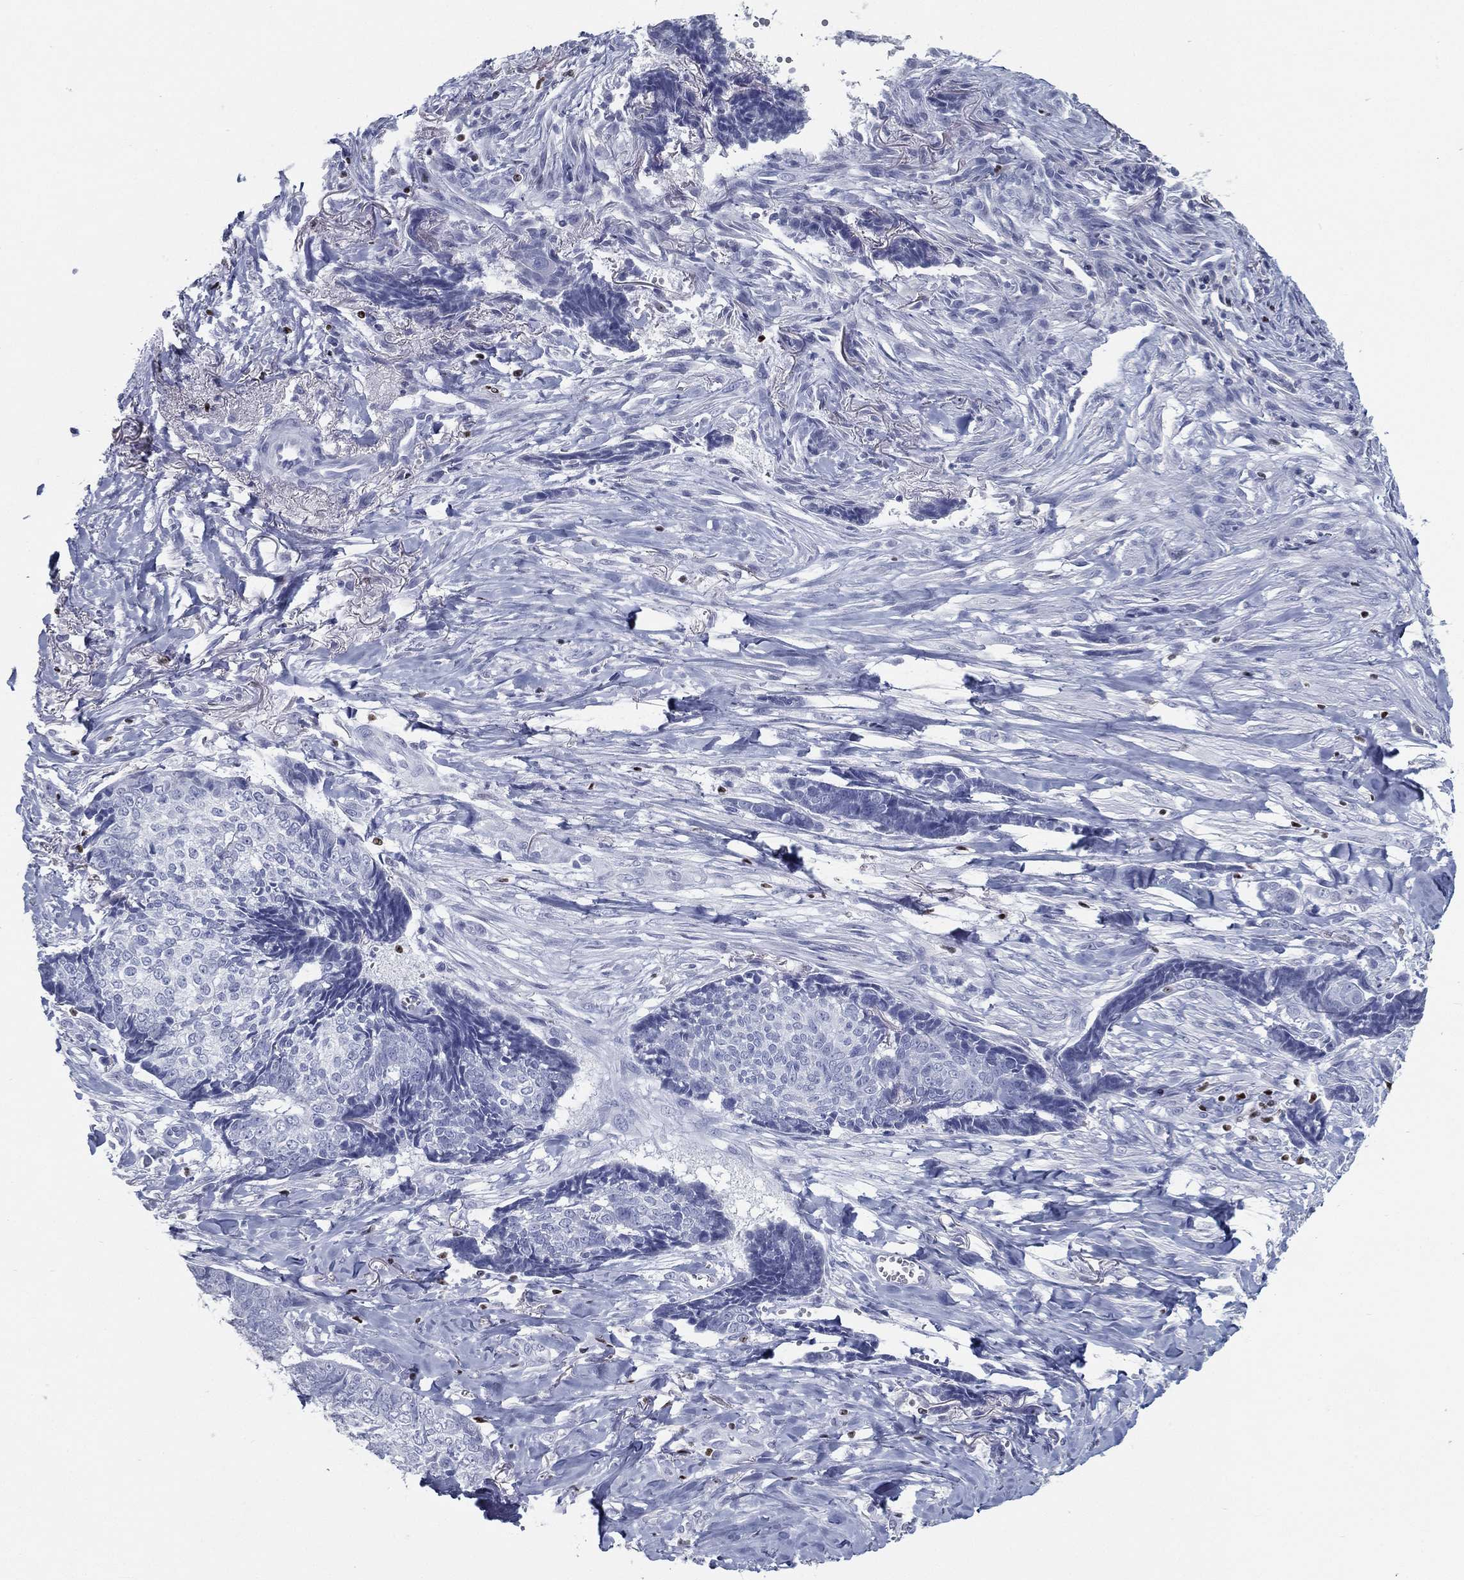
{"staining": {"intensity": "negative", "quantity": "none", "location": "none"}, "tissue": "skin cancer", "cell_type": "Tumor cells", "image_type": "cancer", "snomed": [{"axis": "morphology", "description": "Basal cell carcinoma"}, {"axis": "topography", "description": "Skin"}], "caption": "The photomicrograph demonstrates no staining of tumor cells in skin cancer (basal cell carcinoma). (IHC, brightfield microscopy, high magnification).", "gene": "PYHIN1", "patient": {"sex": "male", "age": 86}}